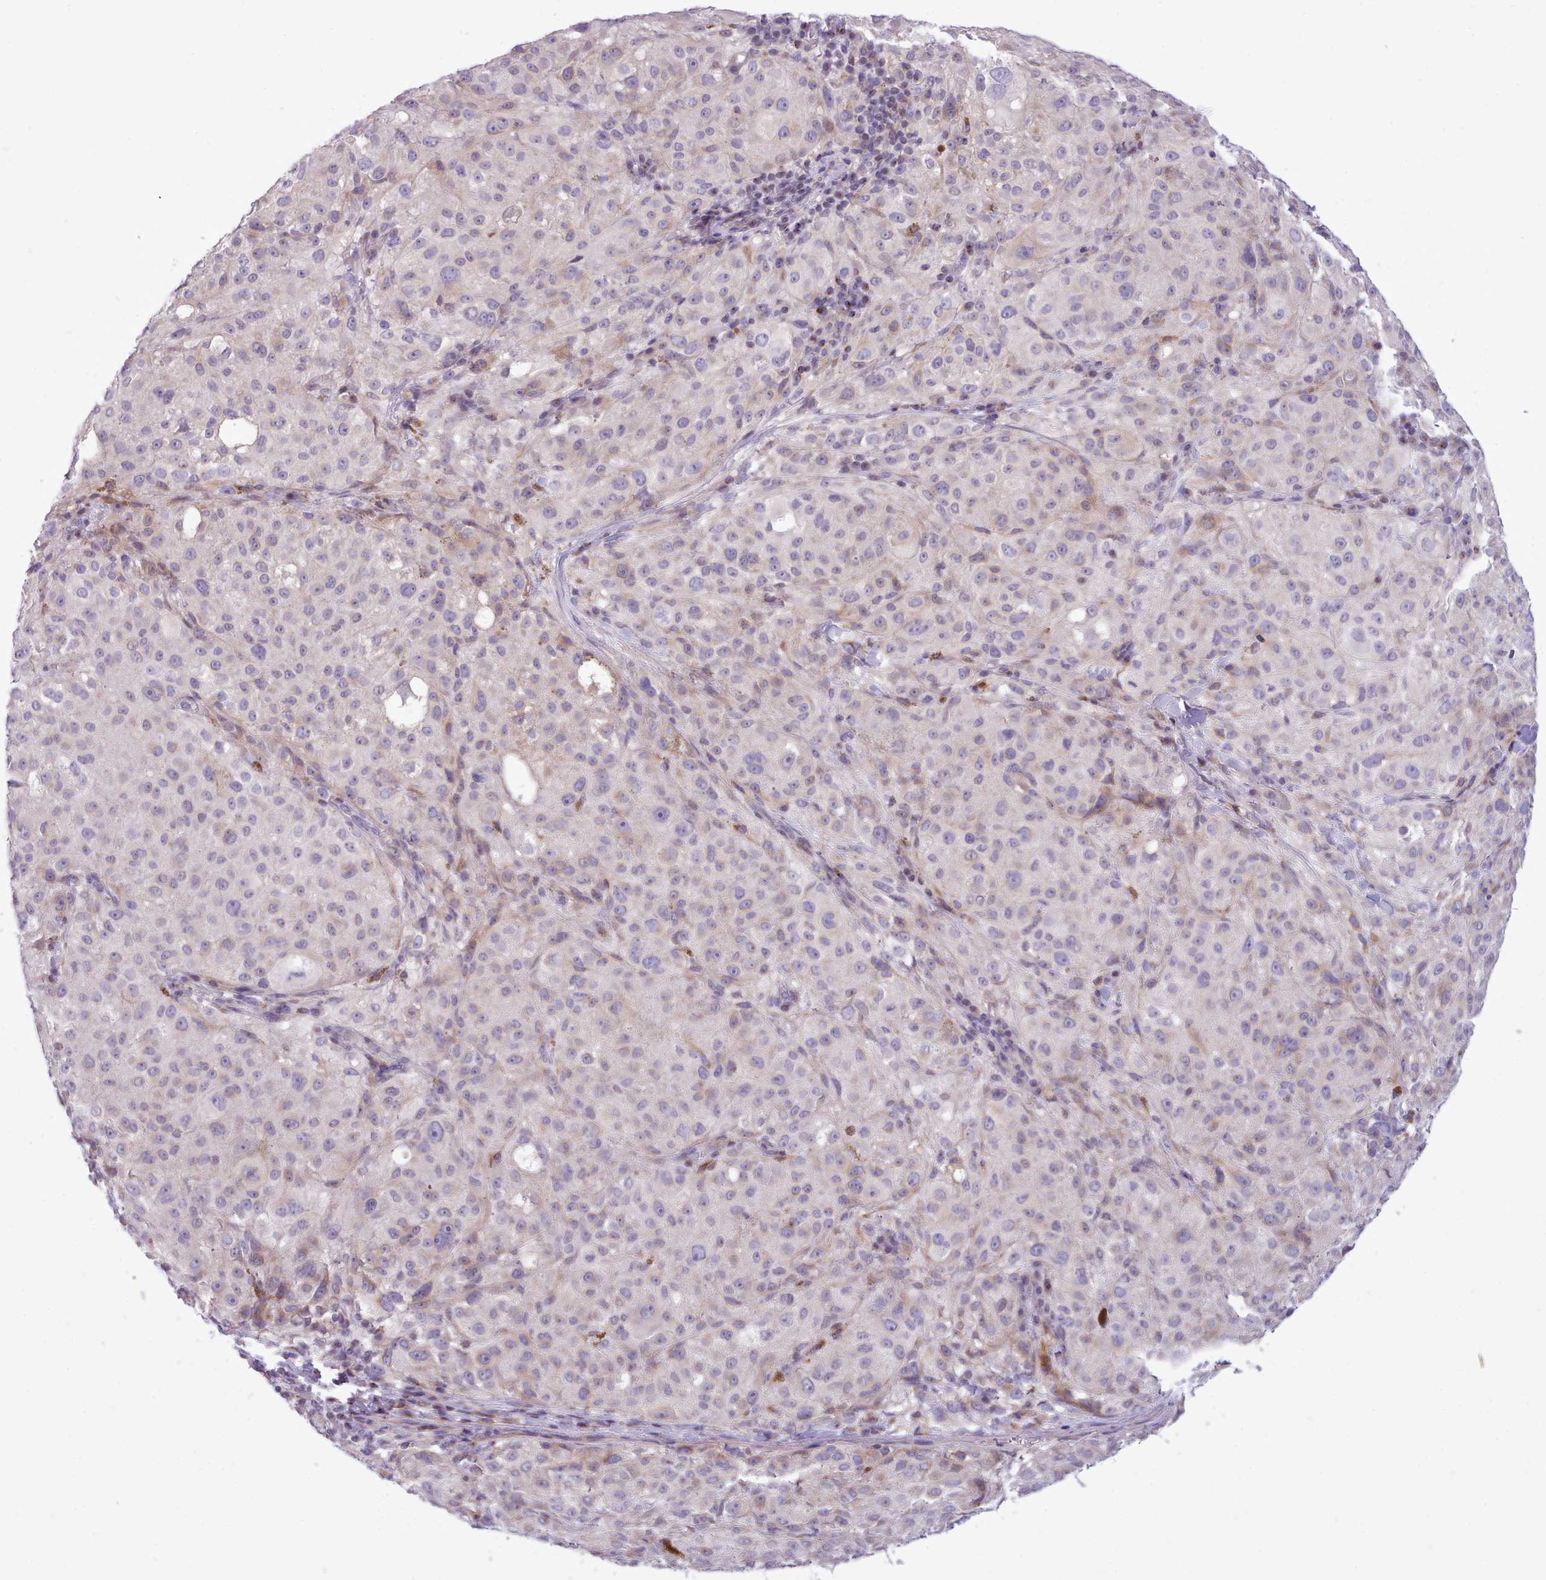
{"staining": {"intensity": "negative", "quantity": "none", "location": "none"}, "tissue": "melanoma", "cell_type": "Tumor cells", "image_type": "cancer", "snomed": [{"axis": "morphology", "description": "Necrosis, NOS"}, {"axis": "morphology", "description": "Malignant melanoma, NOS"}, {"axis": "topography", "description": "Skin"}], "caption": "Tumor cells show no significant protein positivity in melanoma.", "gene": "CYP2A13", "patient": {"sex": "female", "age": 87}}